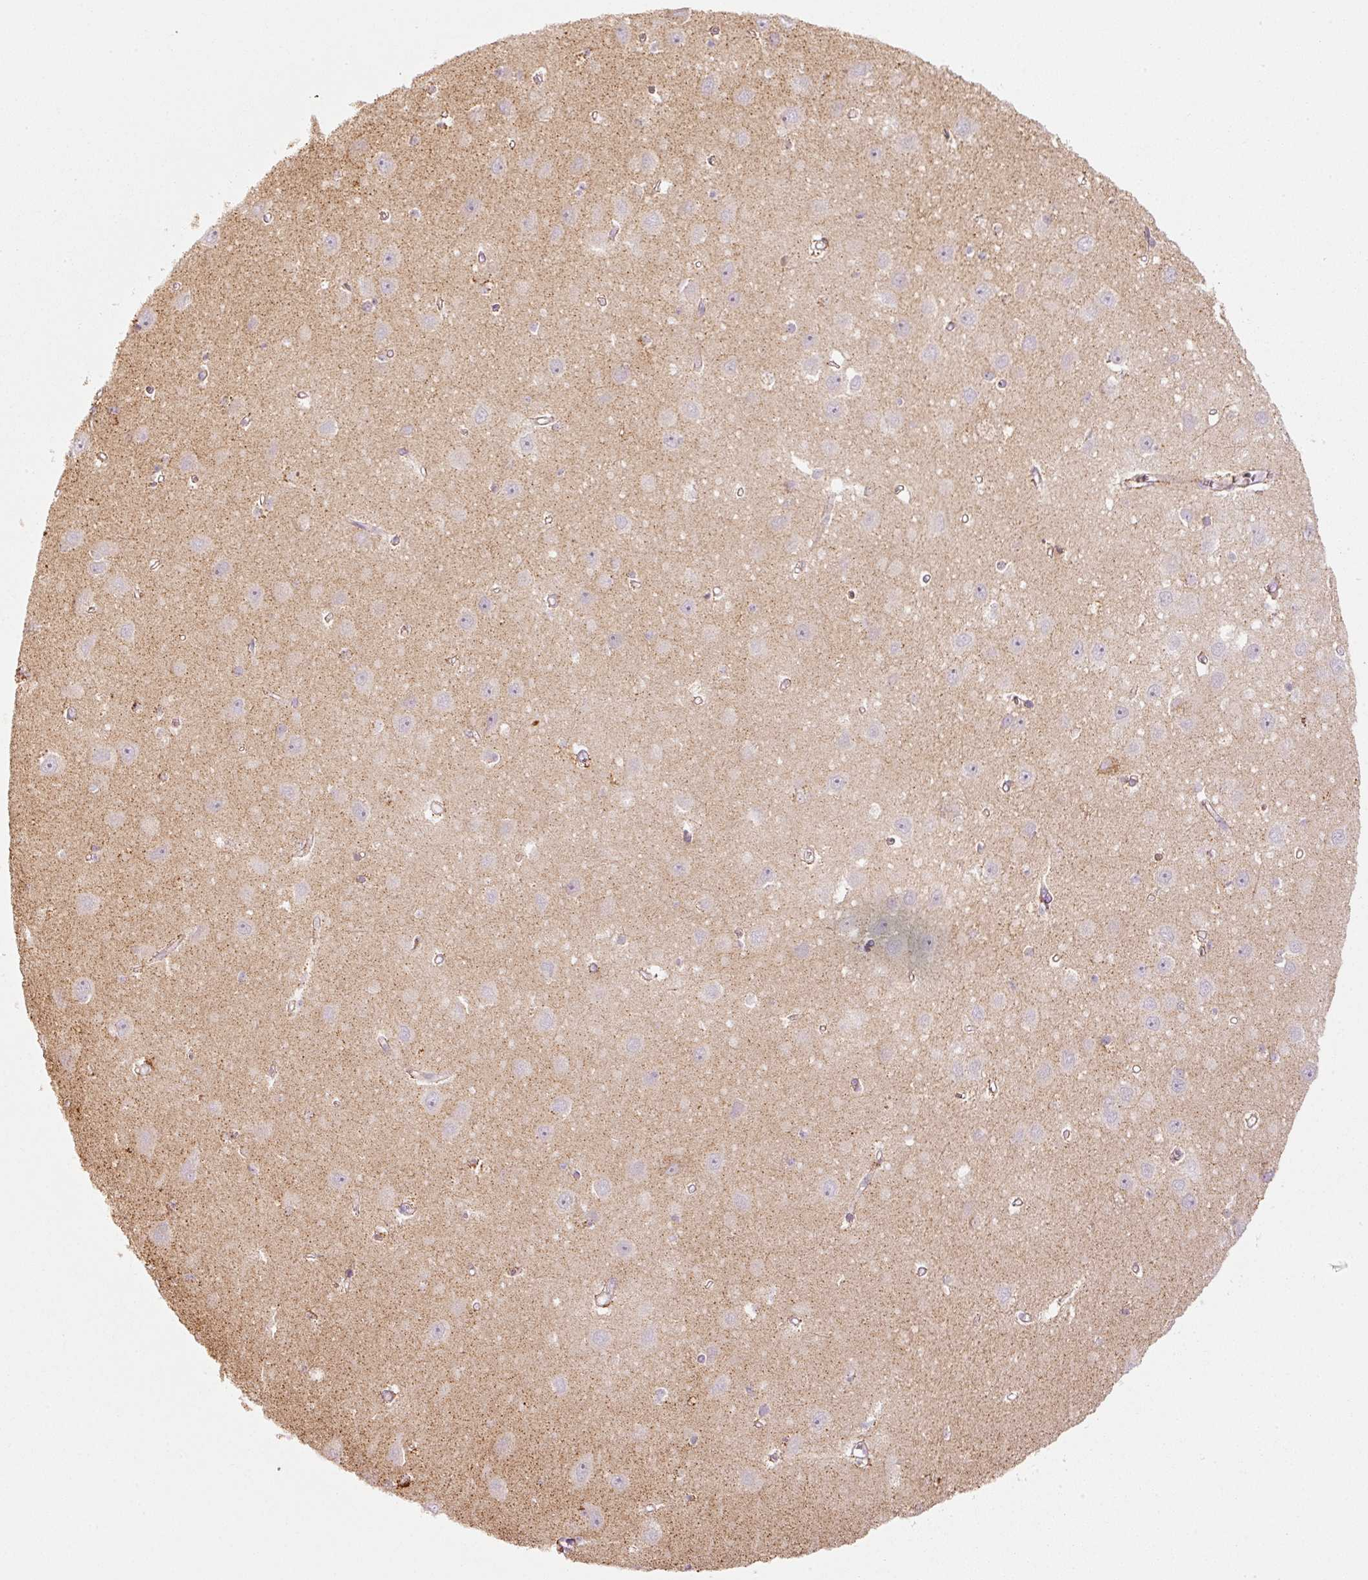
{"staining": {"intensity": "negative", "quantity": "none", "location": "none"}, "tissue": "hippocampus", "cell_type": "Glial cells", "image_type": "normal", "snomed": [{"axis": "morphology", "description": "Normal tissue, NOS"}, {"axis": "topography", "description": "Hippocampus"}], "caption": "Immunohistochemistry histopathology image of benign human hippocampus stained for a protein (brown), which exhibits no expression in glial cells.", "gene": "C17orf98", "patient": {"sex": "female", "age": 64}}